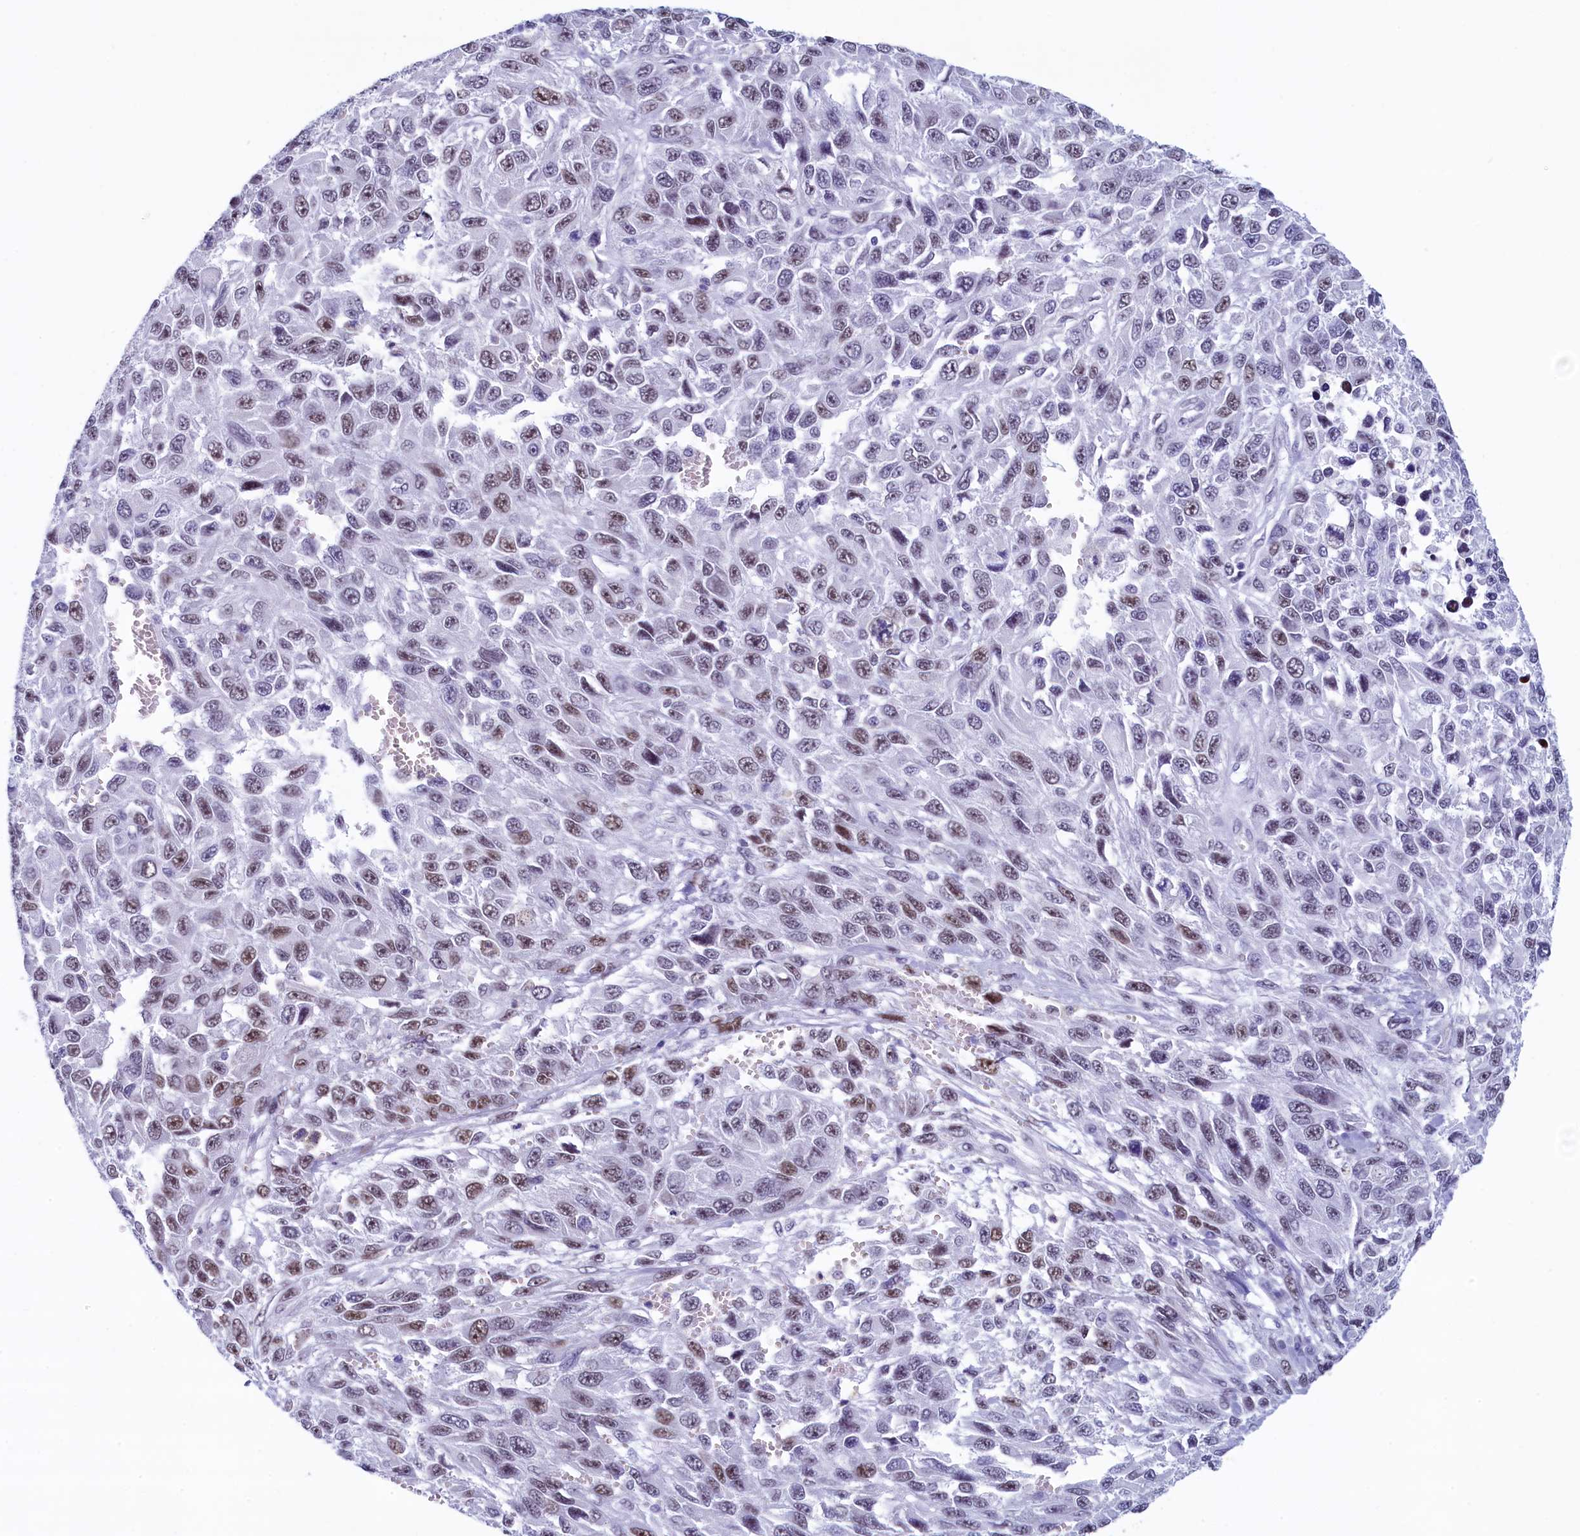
{"staining": {"intensity": "moderate", "quantity": ">75%", "location": "nuclear"}, "tissue": "melanoma", "cell_type": "Tumor cells", "image_type": "cancer", "snomed": [{"axis": "morphology", "description": "Normal tissue, NOS"}, {"axis": "morphology", "description": "Malignant melanoma, NOS"}, {"axis": "topography", "description": "Skin"}], "caption": "Malignant melanoma tissue displays moderate nuclear staining in about >75% of tumor cells (DAB IHC, brown staining for protein, blue staining for nuclei).", "gene": "SUGP2", "patient": {"sex": "female", "age": 96}}